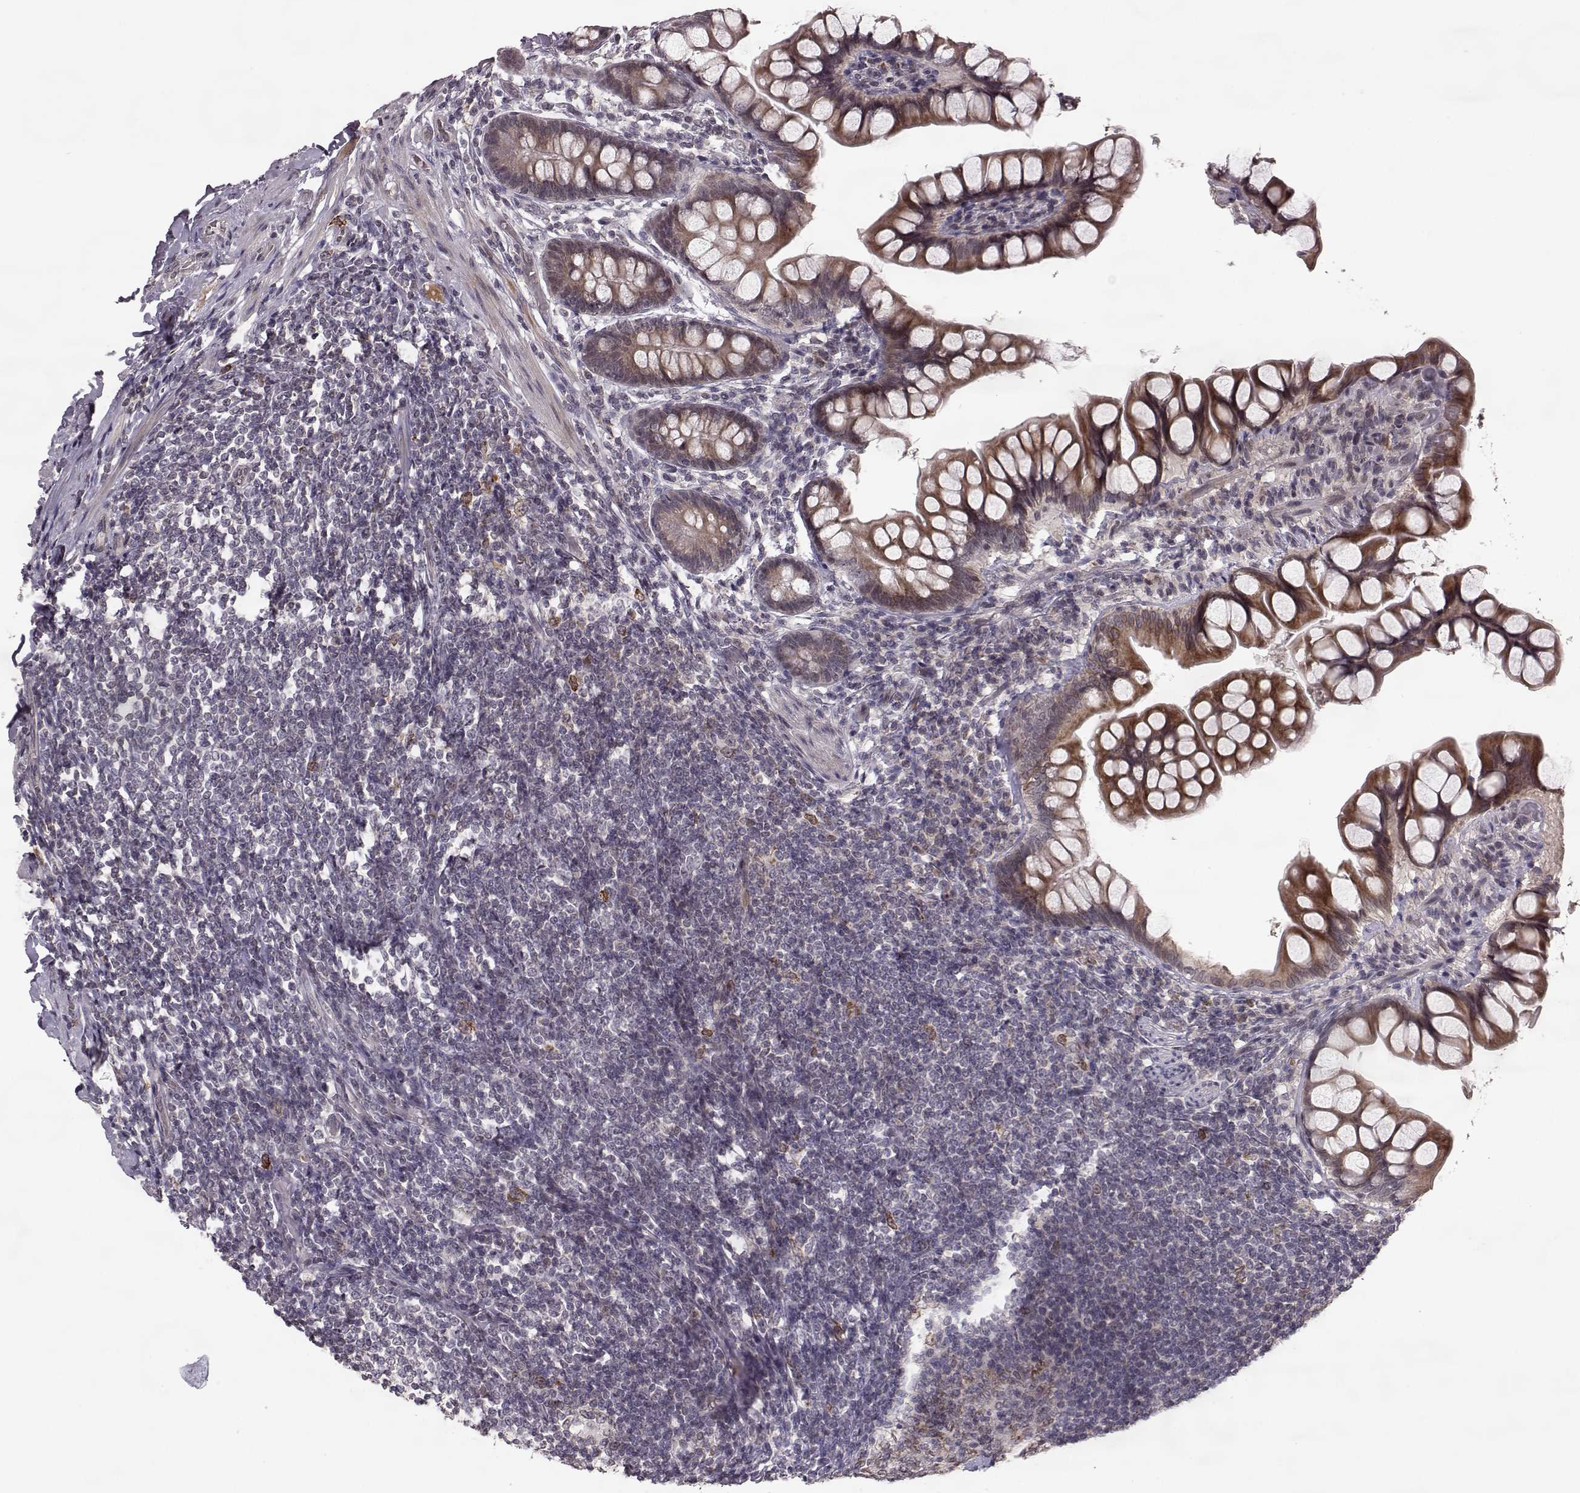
{"staining": {"intensity": "strong", "quantity": "25%-75%", "location": "cytoplasmic/membranous"}, "tissue": "small intestine", "cell_type": "Glandular cells", "image_type": "normal", "snomed": [{"axis": "morphology", "description": "Normal tissue, NOS"}, {"axis": "topography", "description": "Small intestine"}], "caption": "A micrograph showing strong cytoplasmic/membranous expression in about 25%-75% of glandular cells in benign small intestine, as visualized by brown immunohistochemical staining.", "gene": "ELOVL5", "patient": {"sex": "male", "age": 70}}